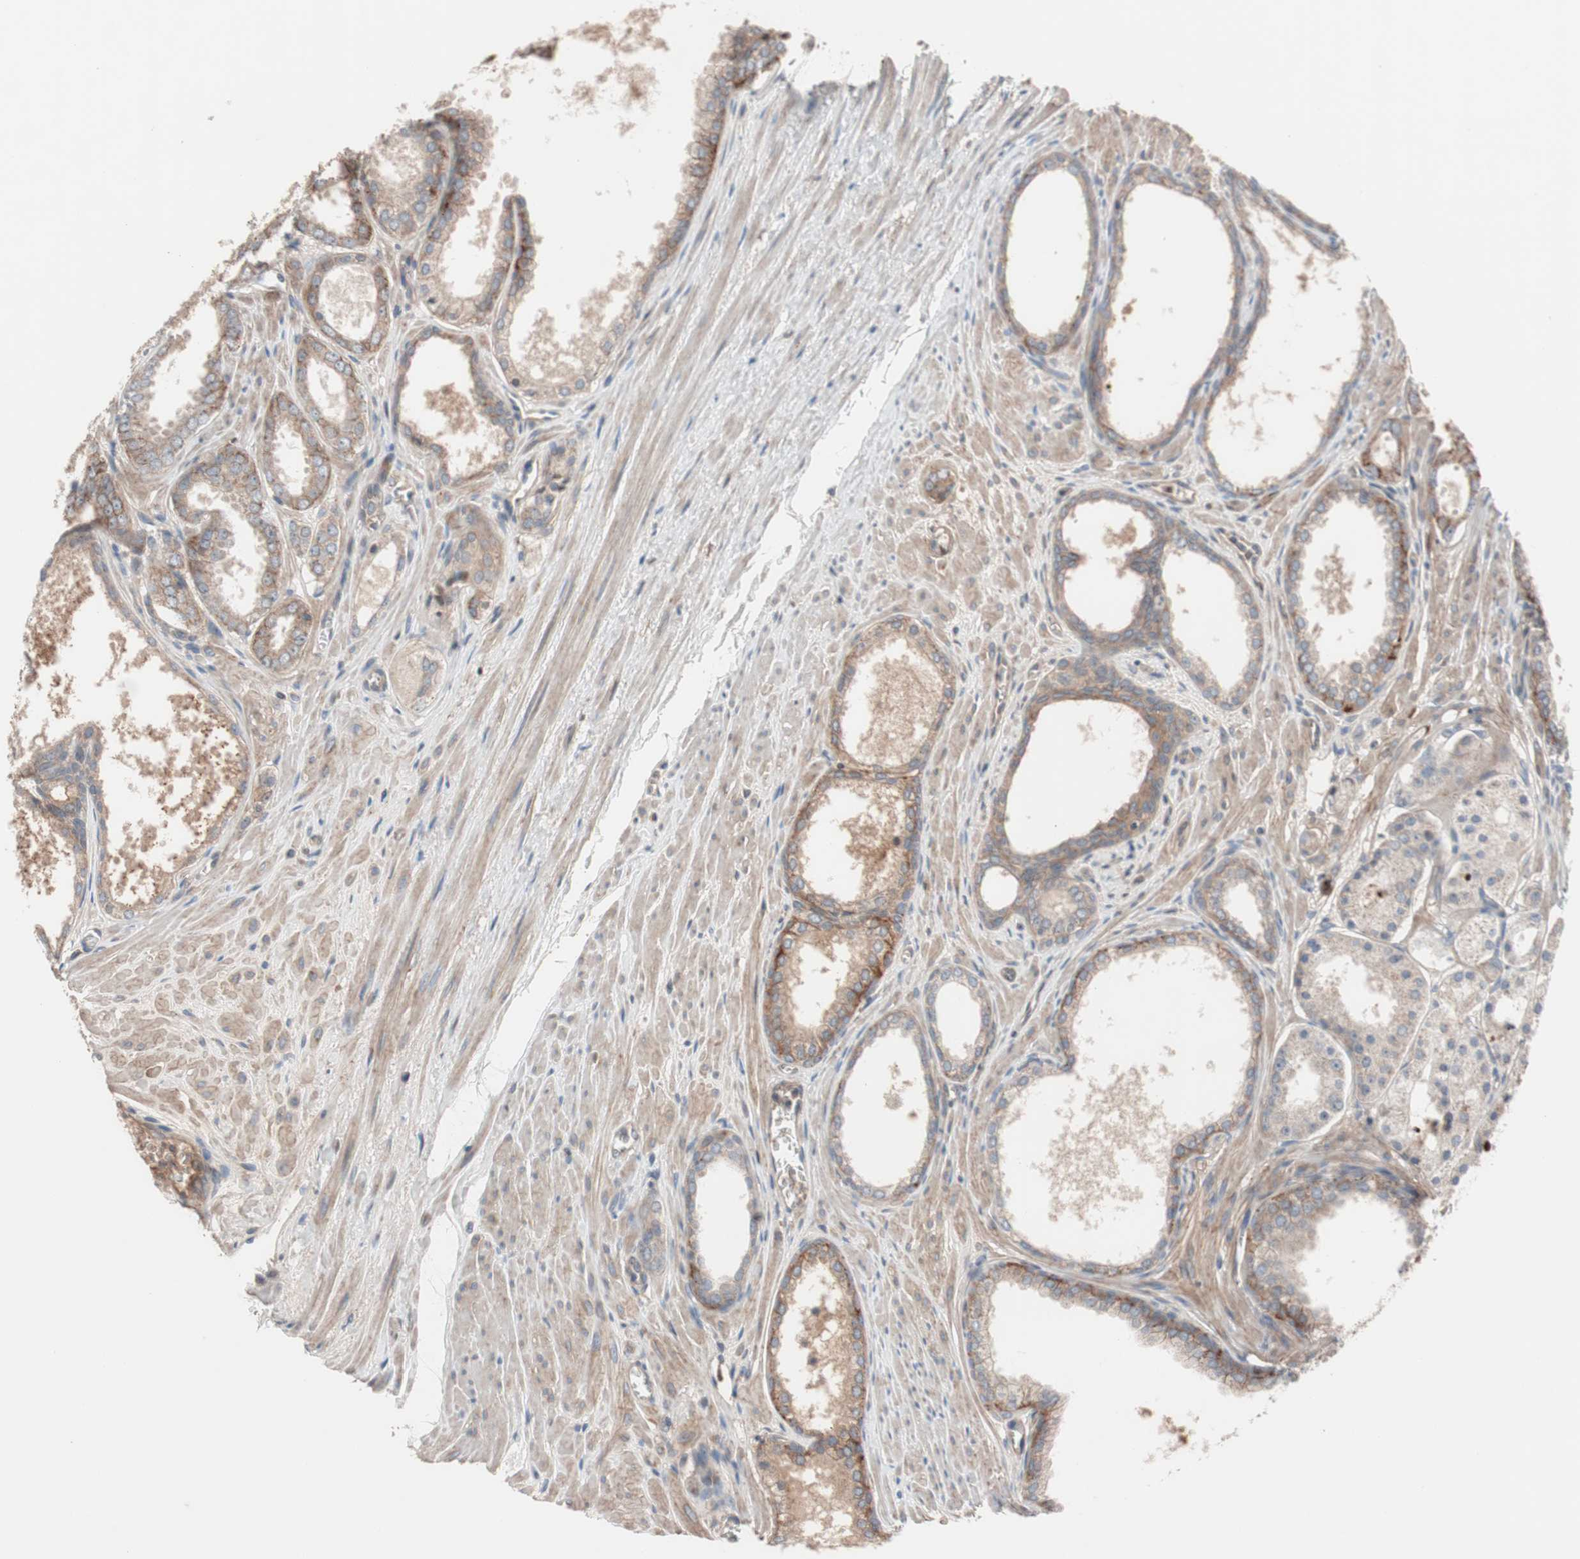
{"staining": {"intensity": "moderate", "quantity": ">75%", "location": "cytoplasmic/membranous"}, "tissue": "prostate cancer", "cell_type": "Tumor cells", "image_type": "cancer", "snomed": [{"axis": "morphology", "description": "Adenocarcinoma, Low grade"}, {"axis": "topography", "description": "Prostate"}], "caption": "A brown stain labels moderate cytoplasmic/membranous staining of a protein in prostate cancer (adenocarcinoma (low-grade)) tumor cells.", "gene": "SDC4", "patient": {"sex": "male", "age": 57}}